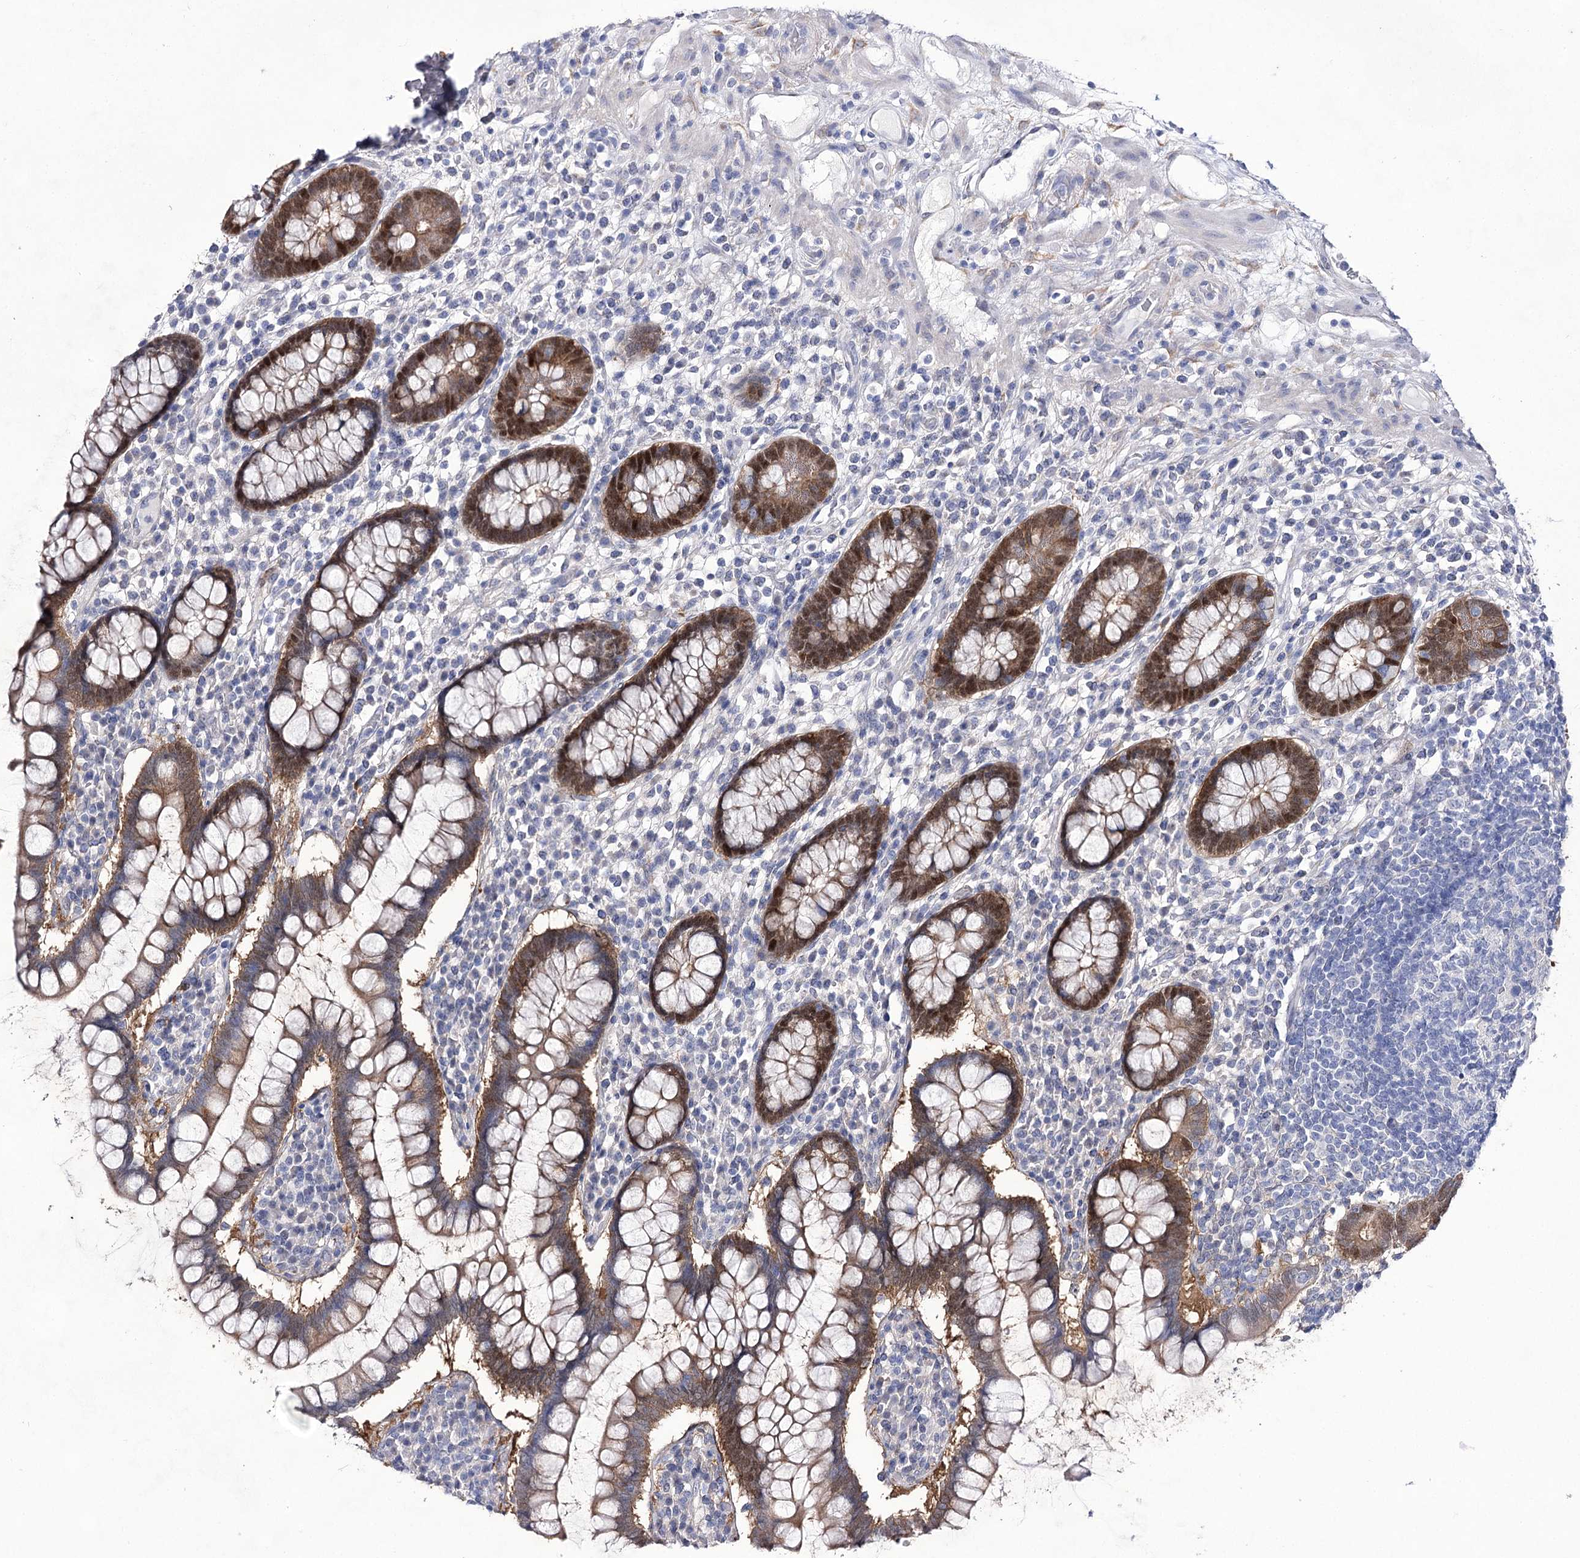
{"staining": {"intensity": "negative", "quantity": "none", "location": "none"}, "tissue": "colon", "cell_type": "Endothelial cells", "image_type": "normal", "snomed": [{"axis": "morphology", "description": "Normal tissue, NOS"}, {"axis": "topography", "description": "Colon"}], "caption": "Immunohistochemistry (IHC) histopathology image of benign human colon stained for a protein (brown), which displays no positivity in endothelial cells.", "gene": "UGDH", "patient": {"sex": "female", "age": 79}}